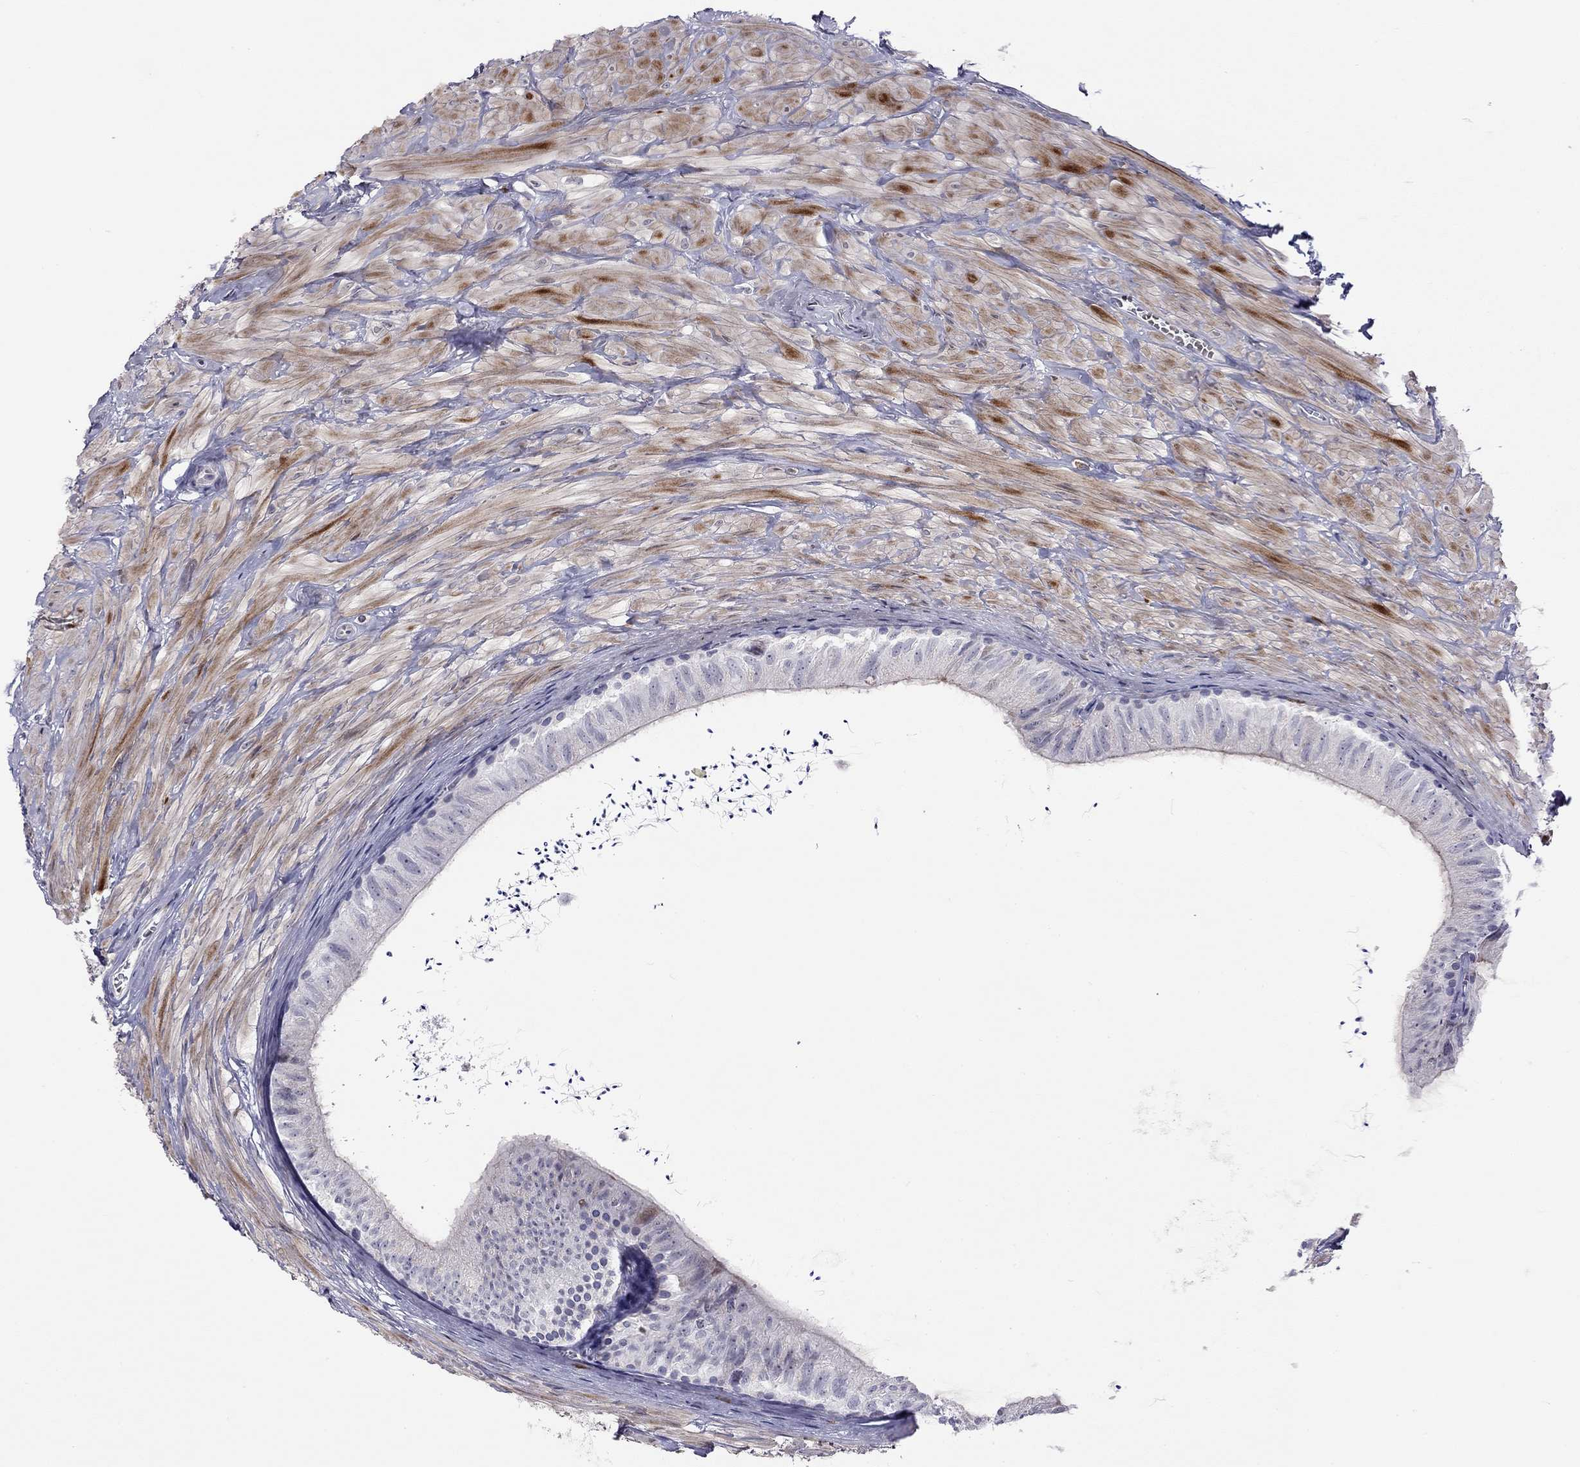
{"staining": {"intensity": "negative", "quantity": "none", "location": "none"}, "tissue": "epididymis", "cell_type": "Glandular cells", "image_type": "normal", "snomed": [{"axis": "morphology", "description": "Normal tissue, NOS"}, {"axis": "topography", "description": "Epididymis"}], "caption": "Epididymis stained for a protein using immunohistochemistry demonstrates no staining glandular cells.", "gene": "C8orf88", "patient": {"sex": "male", "age": 32}}